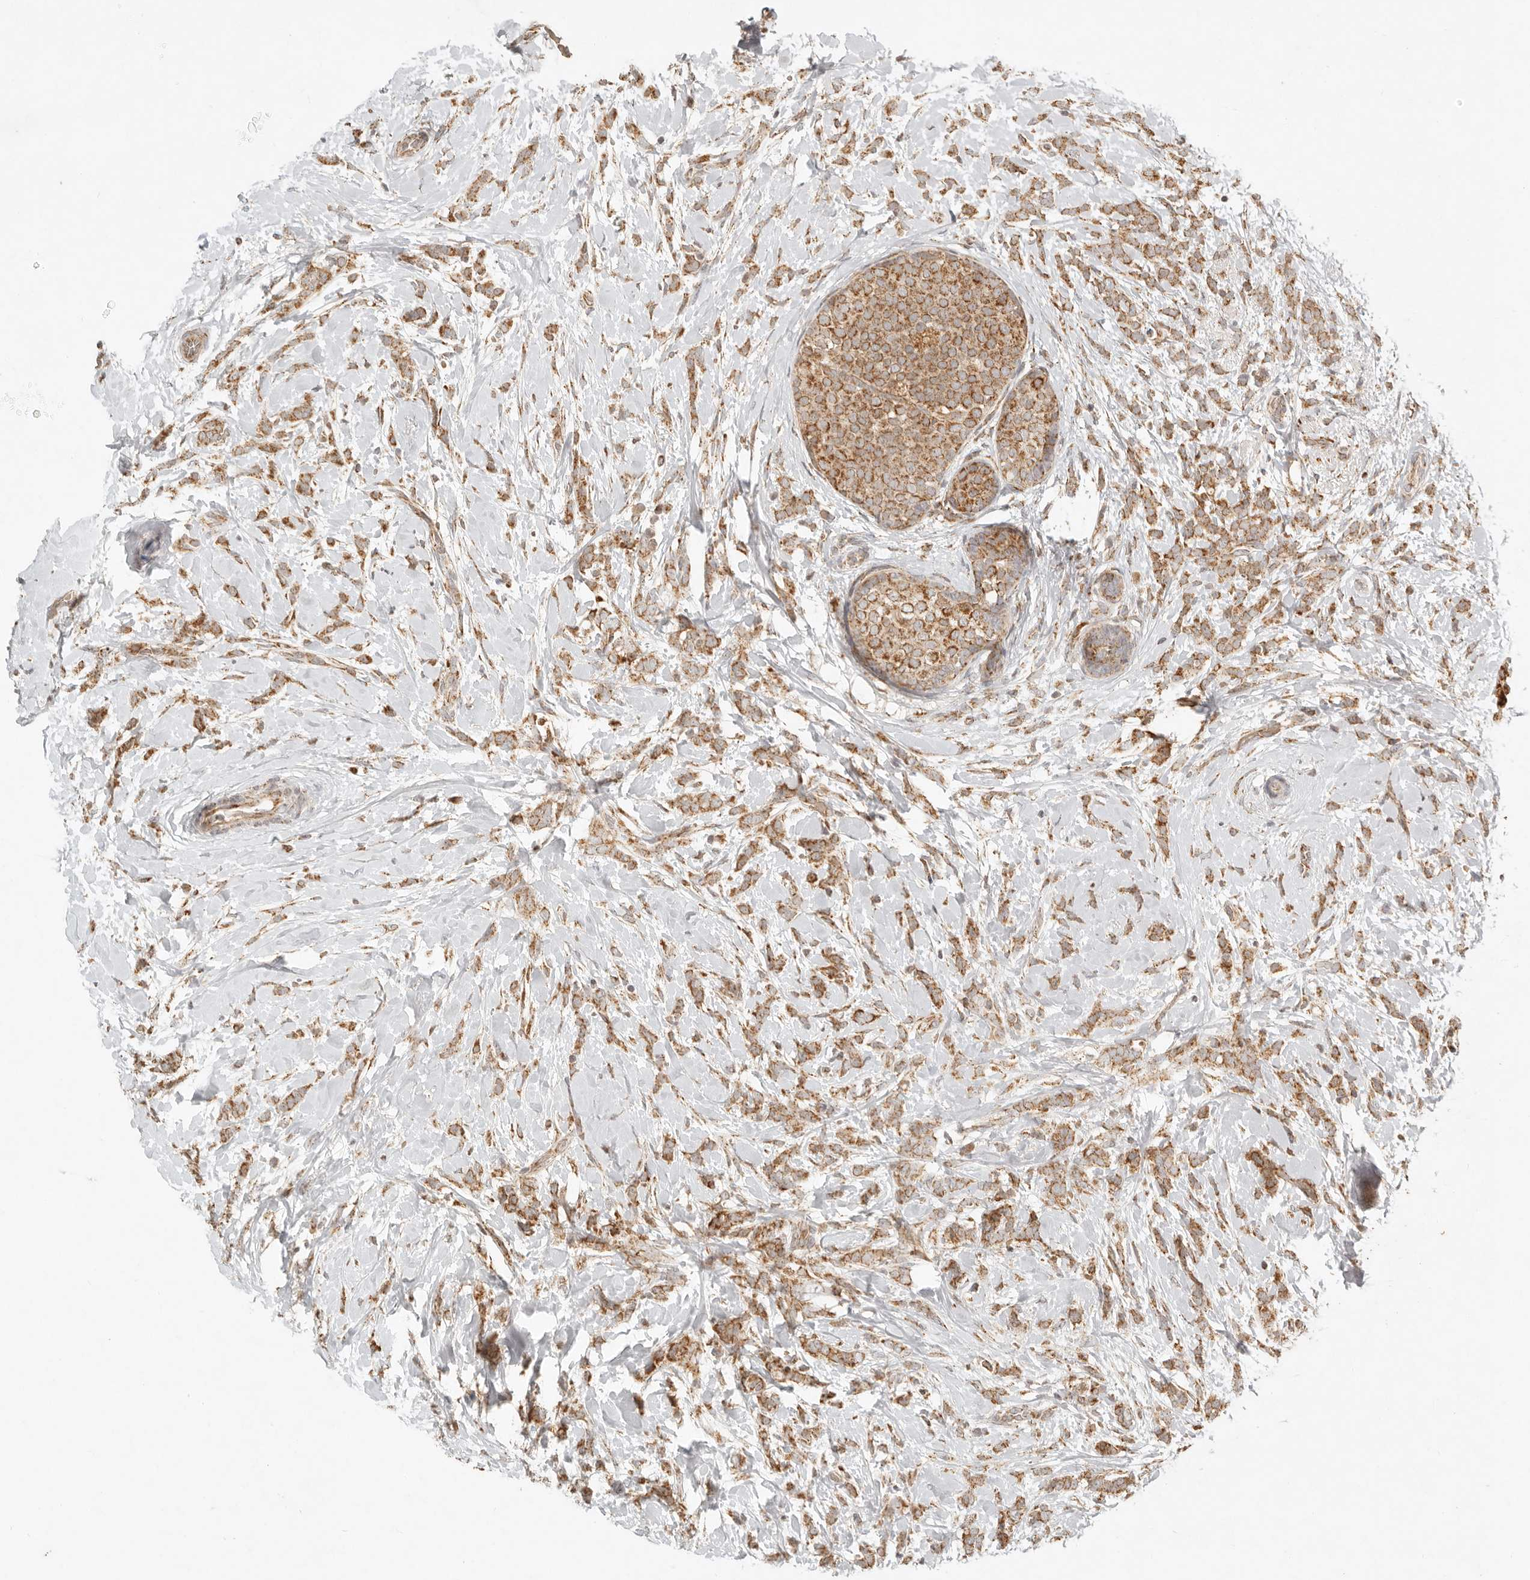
{"staining": {"intensity": "moderate", "quantity": ">75%", "location": "cytoplasmic/membranous"}, "tissue": "breast cancer", "cell_type": "Tumor cells", "image_type": "cancer", "snomed": [{"axis": "morphology", "description": "Lobular carcinoma, in situ"}, {"axis": "morphology", "description": "Lobular carcinoma"}, {"axis": "topography", "description": "Breast"}], "caption": "DAB (3,3'-diaminobenzidine) immunohistochemical staining of human breast cancer shows moderate cytoplasmic/membranous protein positivity in approximately >75% of tumor cells.", "gene": "MRPL55", "patient": {"sex": "female", "age": 41}}